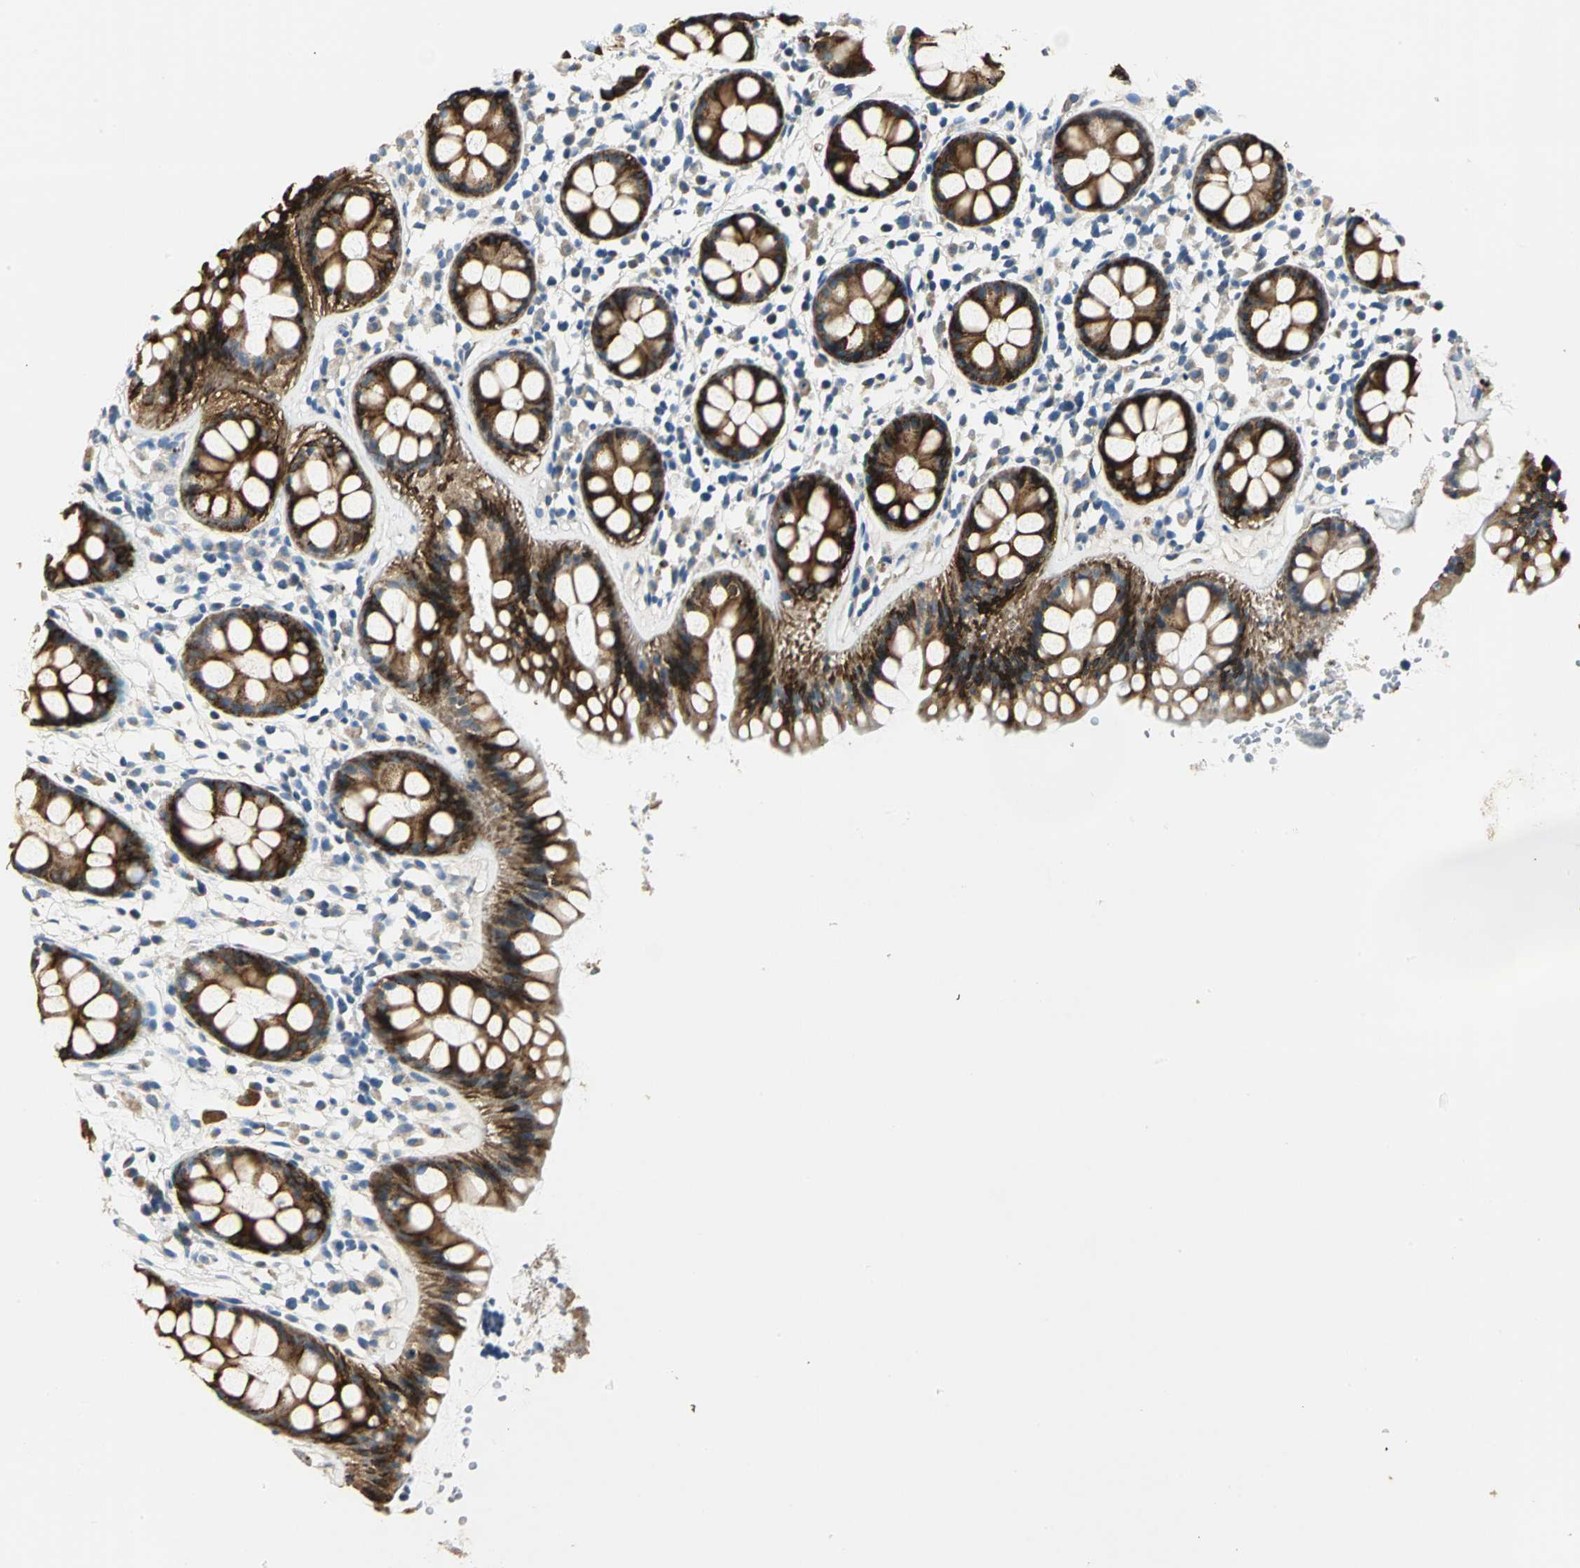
{"staining": {"intensity": "strong", "quantity": ">75%", "location": "cytoplasmic/membranous,nuclear"}, "tissue": "rectum", "cell_type": "Glandular cells", "image_type": "normal", "snomed": [{"axis": "morphology", "description": "Normal tissue, NOS"}, {"axis": "topography", "description": "Rectum"}], "caption": "This image demonstrates IHC staining of unremarkable rectum, with high strong cytoplasmic/membranous,nuclear staining in about >75% of glandular cells.", "gene": "B3GNT2", "patient": {"sex": "female", "age": 66}}